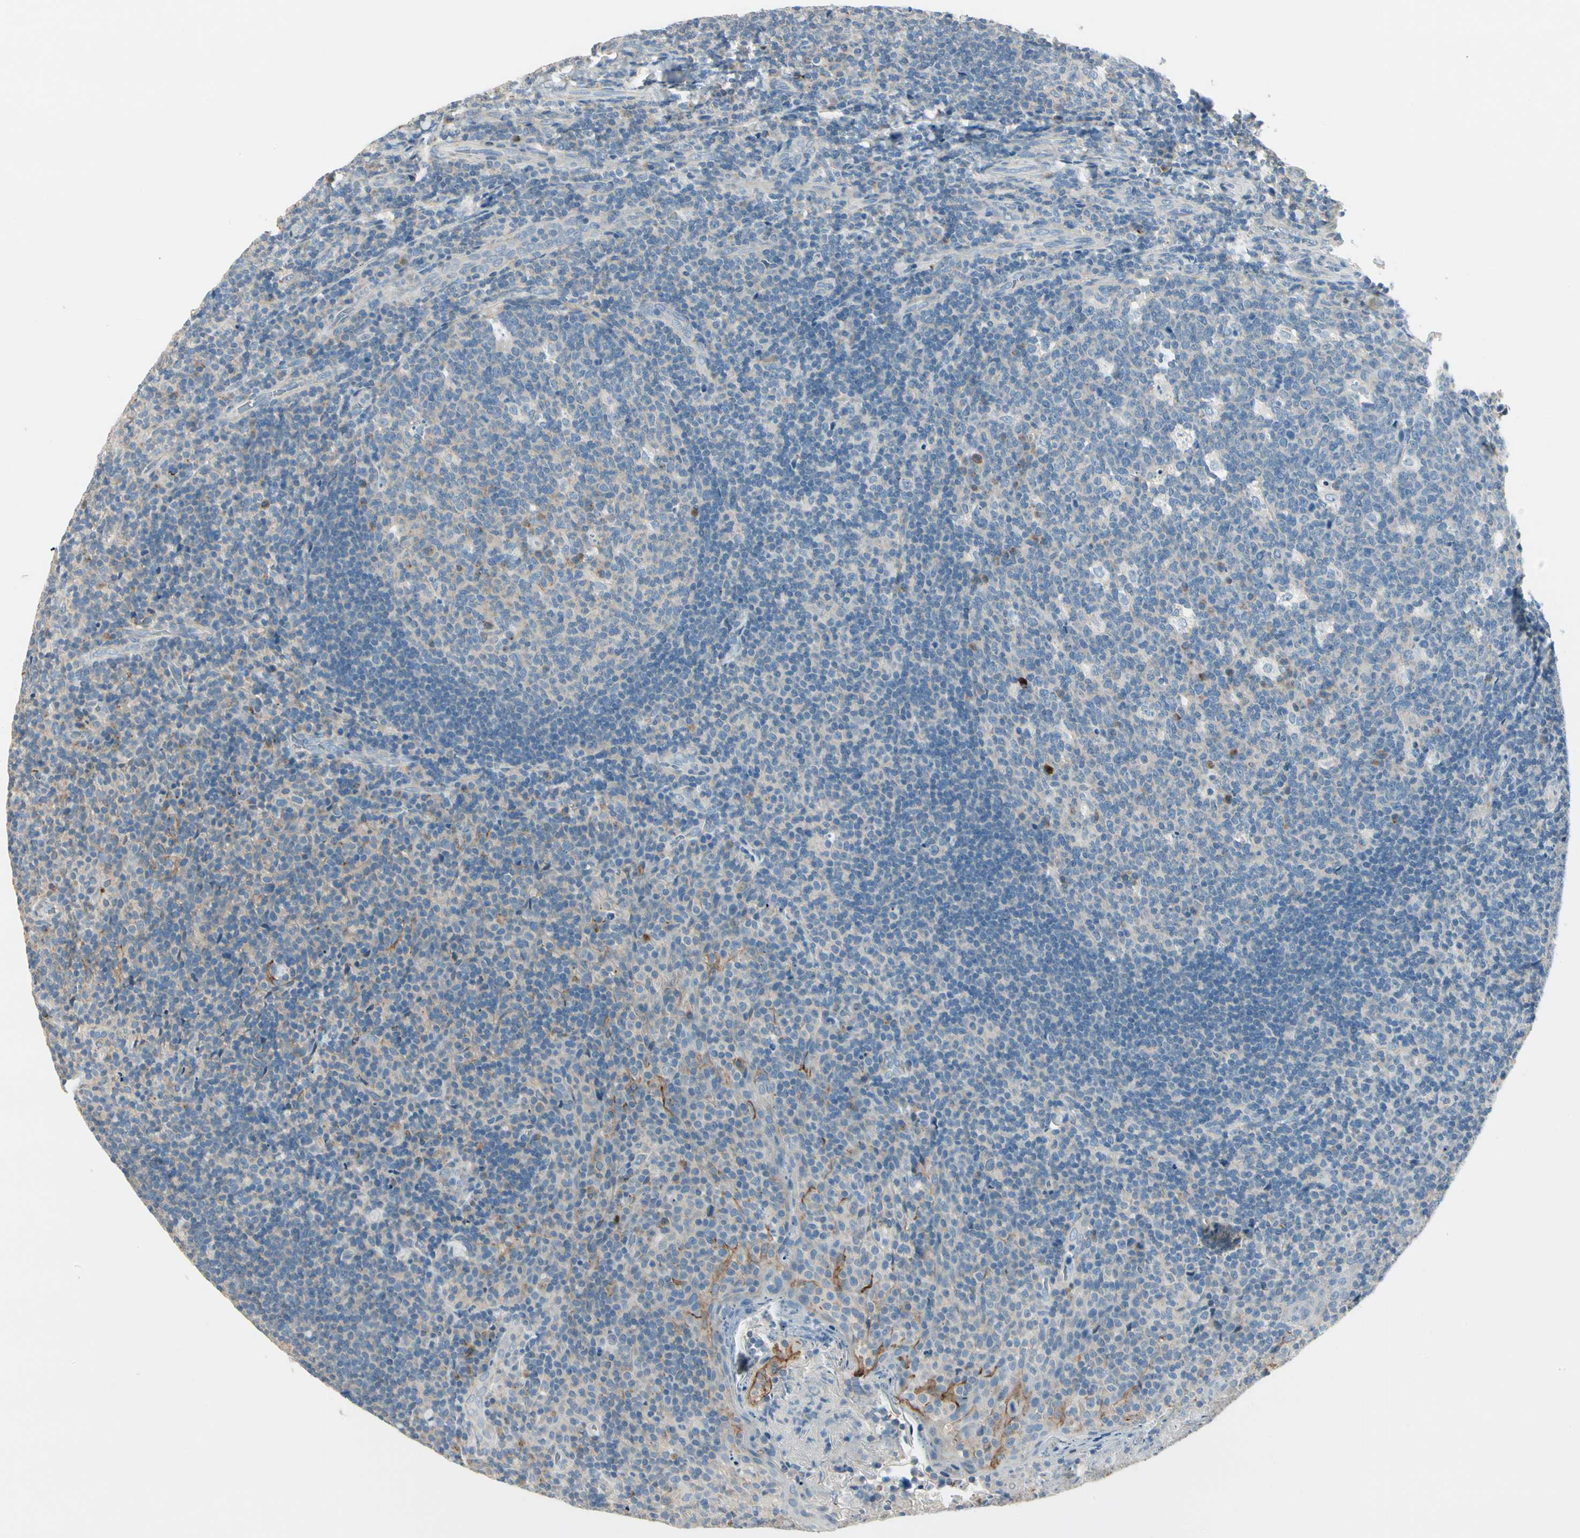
{"staining": {"intensity": "negative", "quantity": "none", "location": "none"}, "tissue": "tonsil", "cell_type": "Germinal center cells", "image_type": "normal", "snomed": [{"axis": "morphology", "description": "Normal tissue, NOS"}, {"axis": "topography", "description": "Tonsil"}], "caption": "An IHC photomicrograph of unremarkable tonsil is shown. There is no staining in germinal center cells of tonsil.", "gene": "DUSP12", "patient": {"sex": "male", "age": 17}}